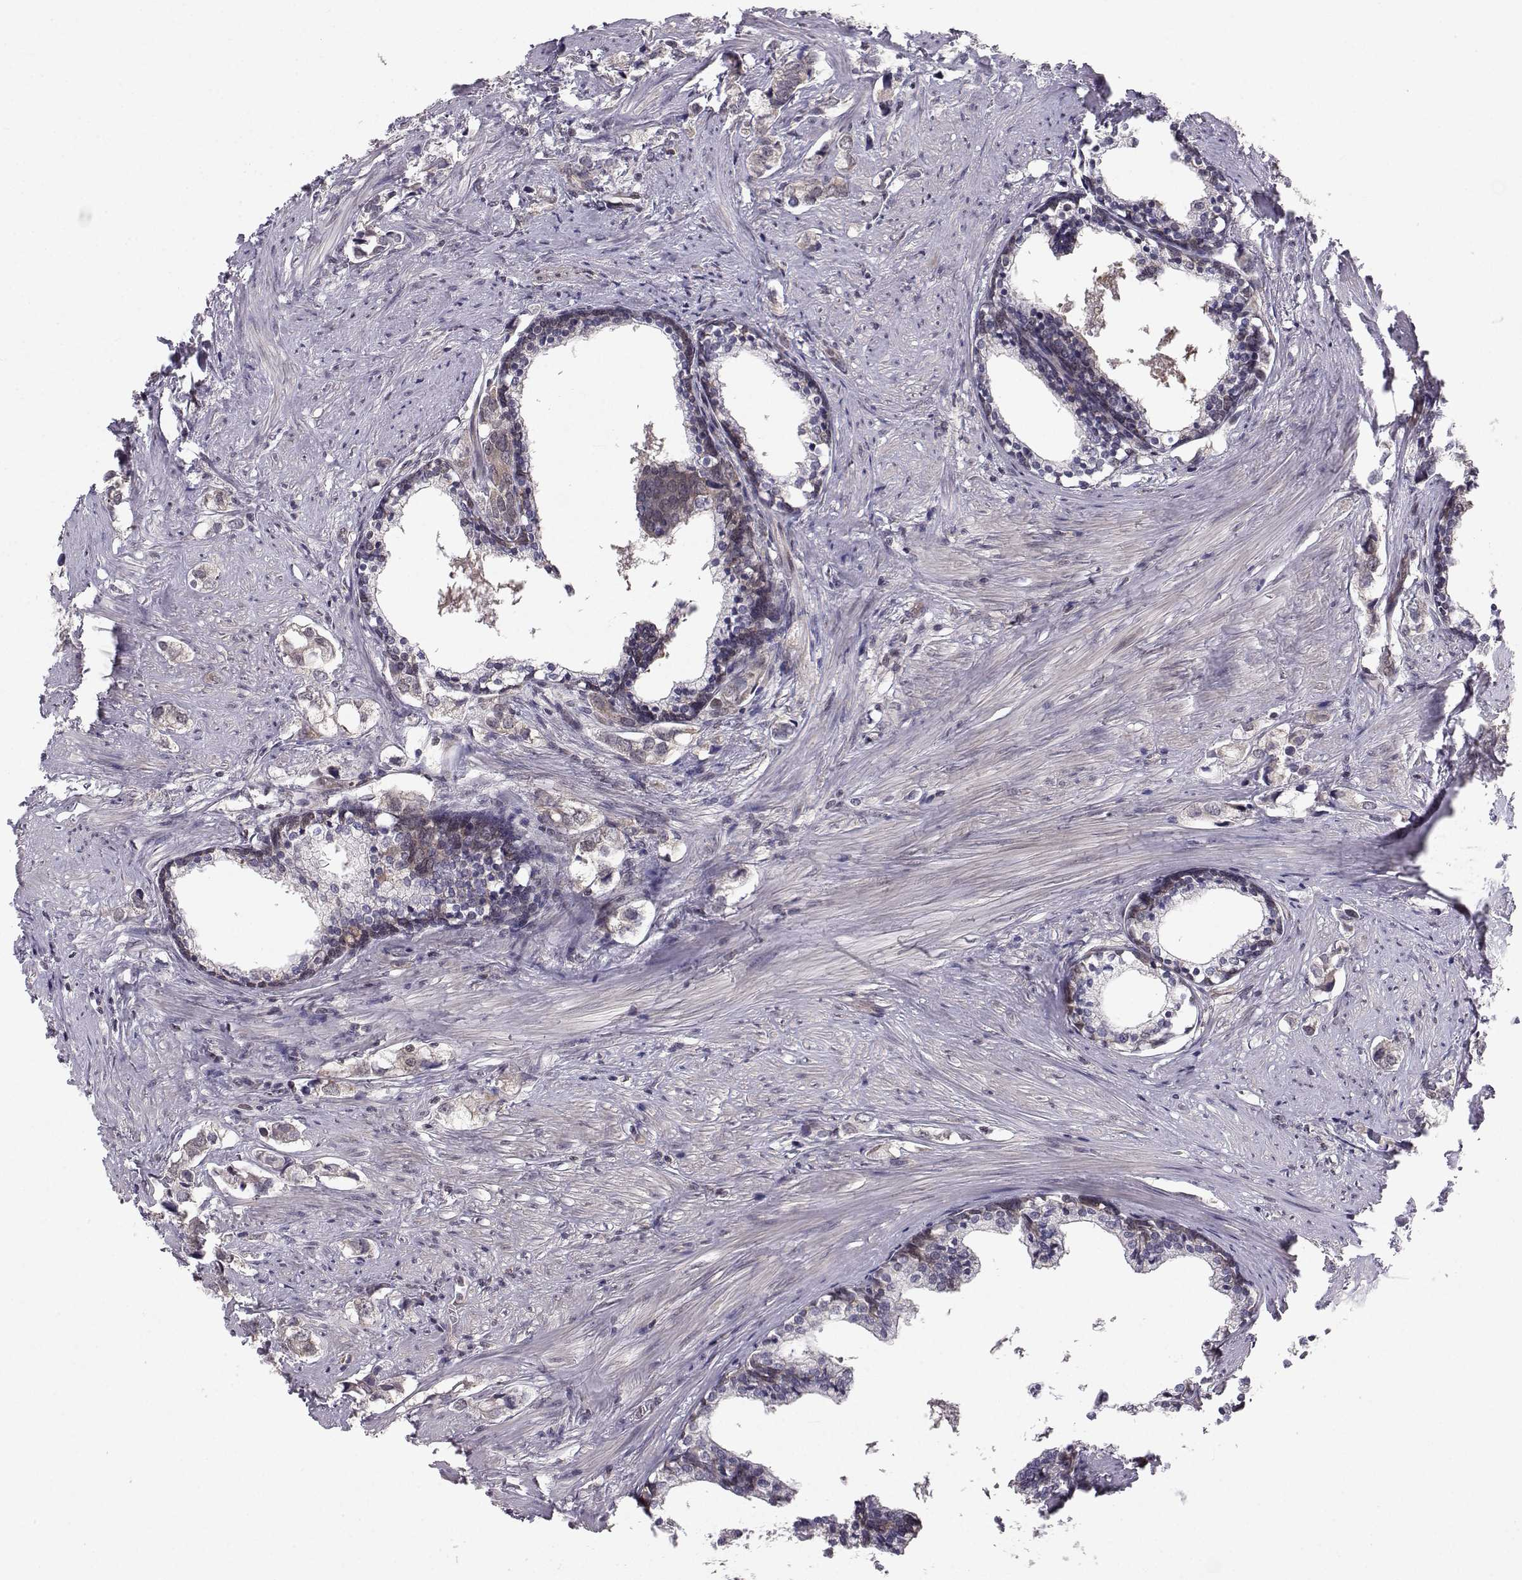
{"staining": {"intensity": "moderate", "quantity": "25%-75%", "location": "cytoplasmic/membranous"}, "tissue": "prostate cancer", "cell_type": "Tumor cells", "image_type": "cancer", "snomed": [{"axis": "morphology", "description": "Adenocarcinoma, NOS"}, {"axis": "topography", "description": "Prostate and seminal vesicle, NOS"}], "caption": "Human prostate cancer stained for a protein (brown) reveals moderate cytoplasmic/membranous positive positivity in about 25%-75% of tumor cells.", "gene": "PKN2", "patient": {"sex": "male", "age": 63}}